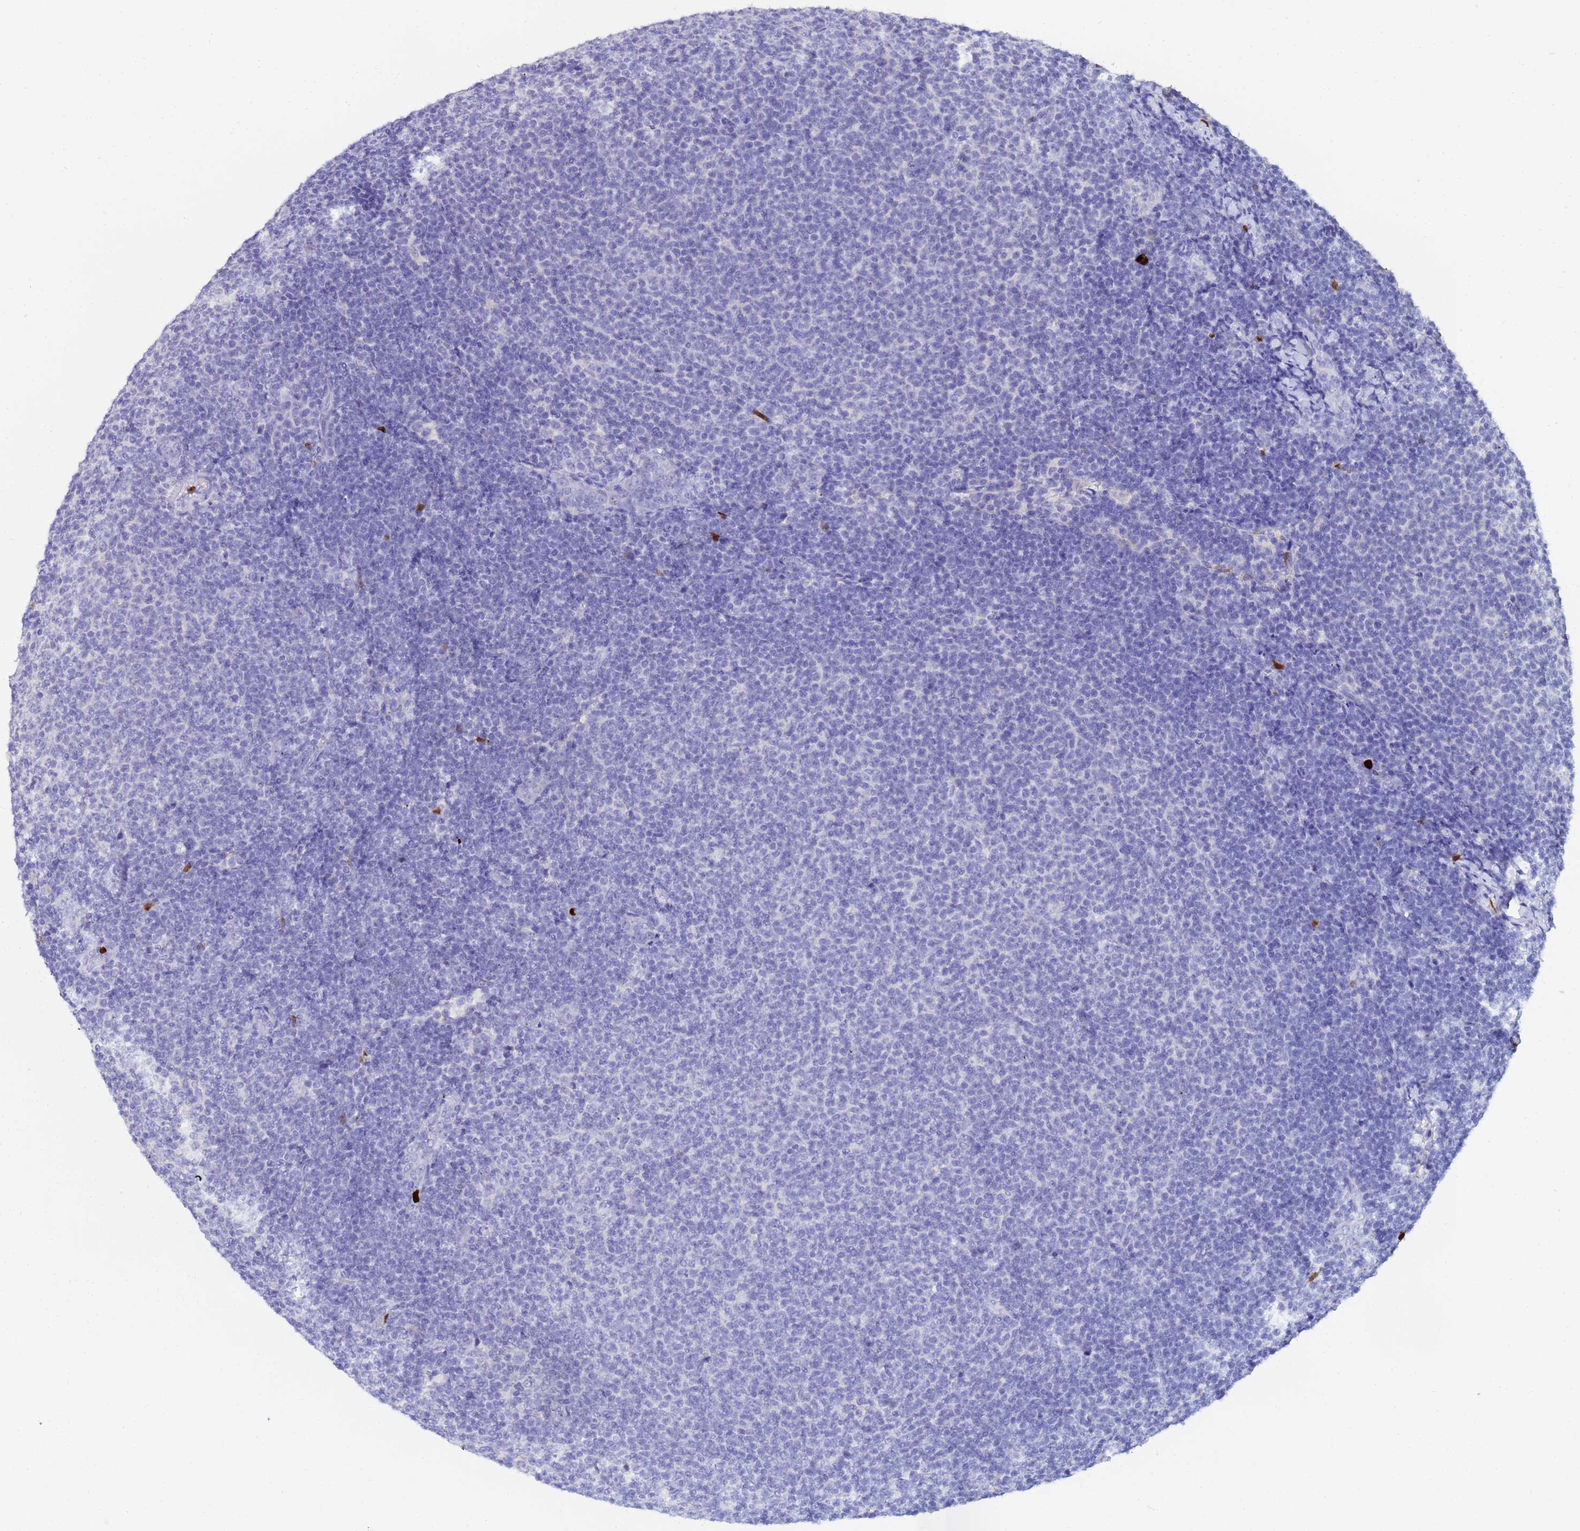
{"staining": {"intensity": "negative", "quantity": "none", "location": "none"}, "tissue": "lymphoma", "cell_type": "Tumor cells", "image_type": "cancer", "snomed": [{"axis": "morphology", "description": "Malignant lymphoma, non-Hodgkin's type, Low grade"}, {"axis": "topography", "description": "Lymph node"}], "caption": "DAB (3,3'-diaminobenzidine) immunohistochemical staining of human low-grade malignant lymphoma, non-Hodgkin's type shows no significant positivity in tumor cells.", "gene": "TUBAL3", "patient": {"sex": "male", "age": 66}}